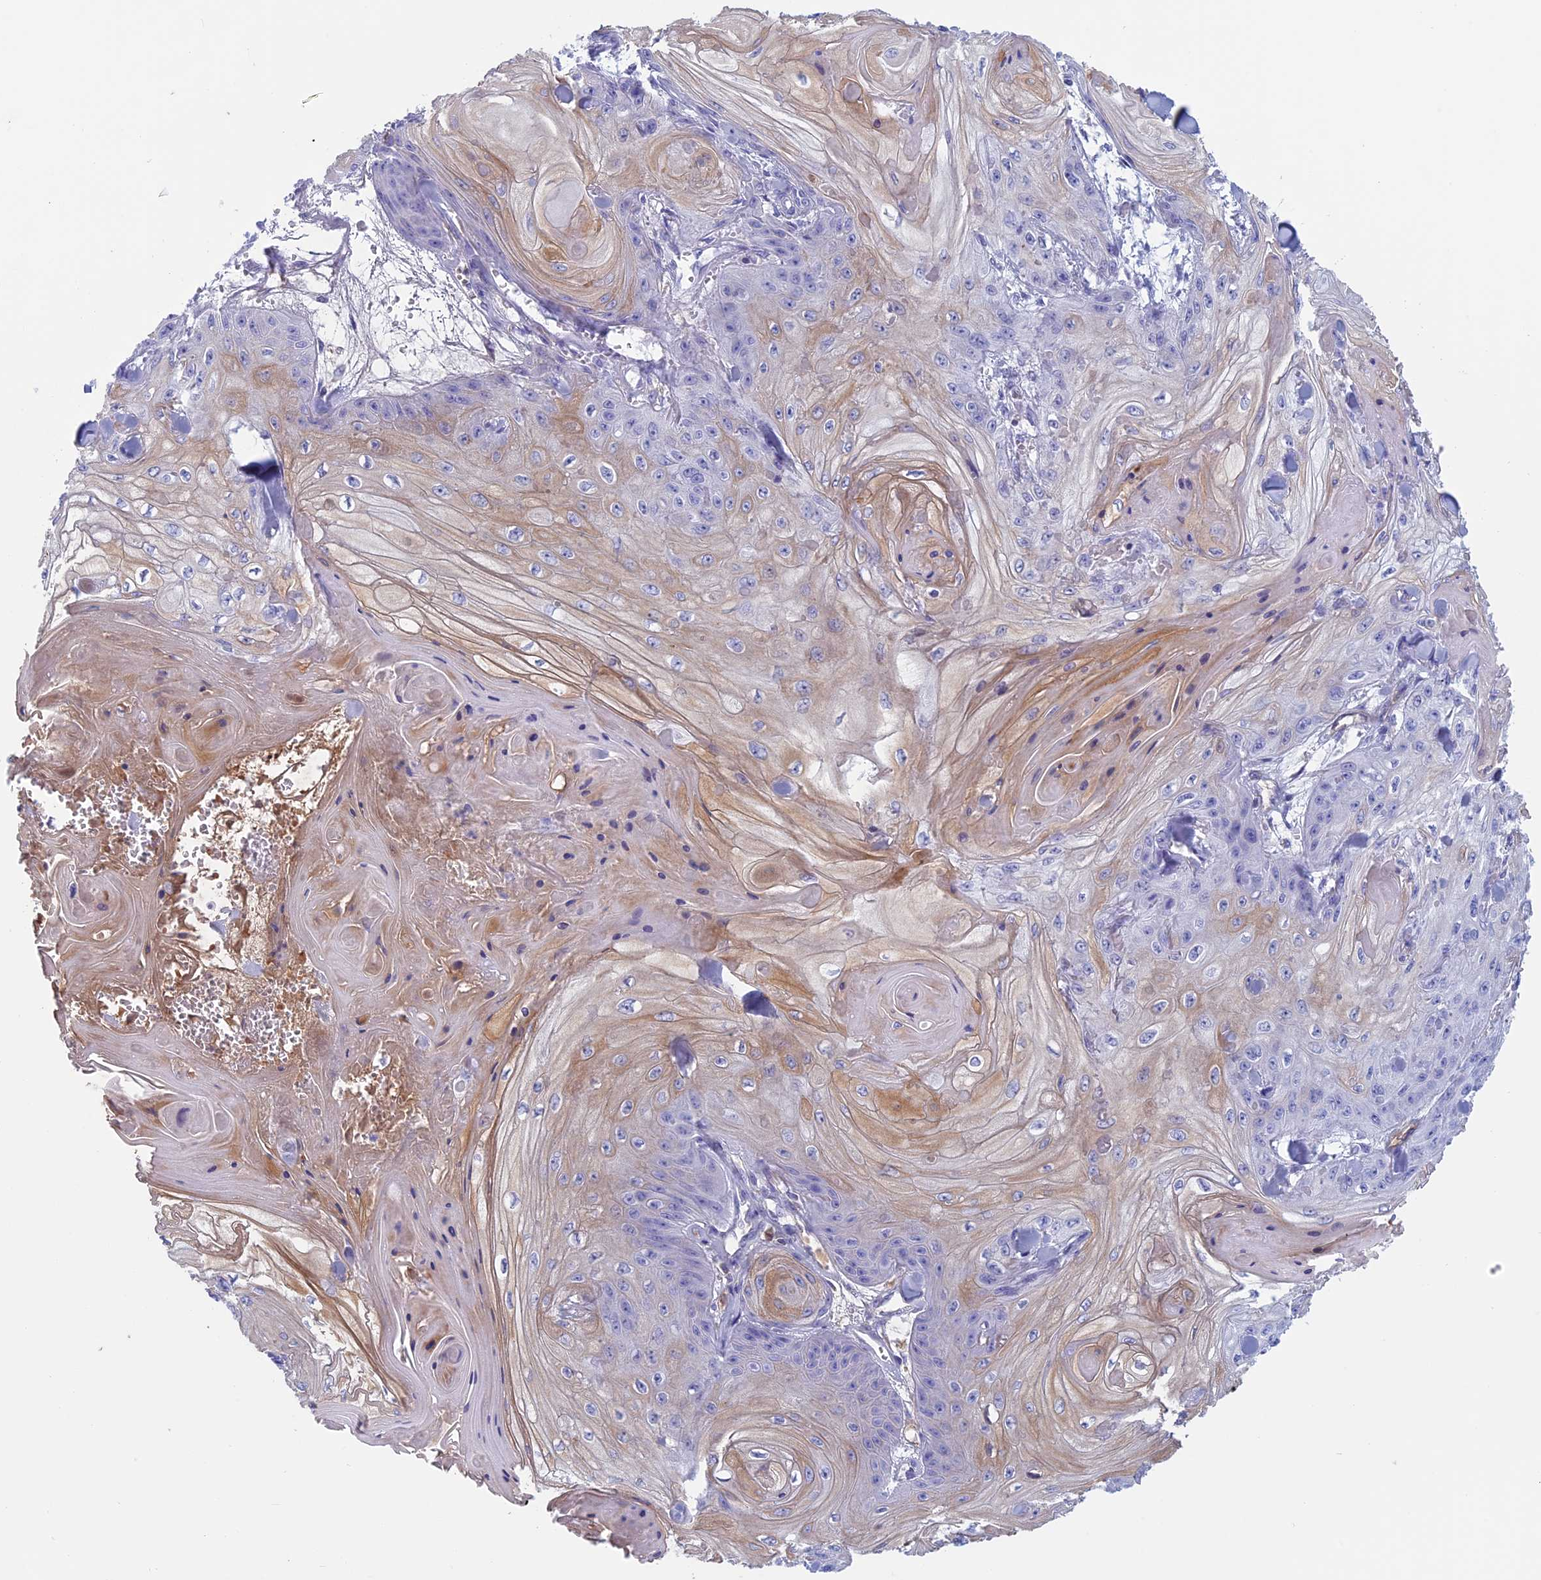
{"staining": {"intensity": "weak", "quantity": "<25%", "location": "cytoplasmic/membranous"}, "tissue": "skin cancer", "cell_type": "Tumor cells", "image_type": "cancer", "snomed": [{"axis": "morphology", "description": "Squamous cell carcinoma, NOS"}, {"axis": "topography", "description": "Skin"}], "caption": "A high-resolution photomicrograph shows immunohistochemistry staining of squamous cell carcinoma (skin), which exhibits no significant positivity in tumor cells.", "gene": "ANGPTL2", "patient": {"sex": "male", "age": 74}}